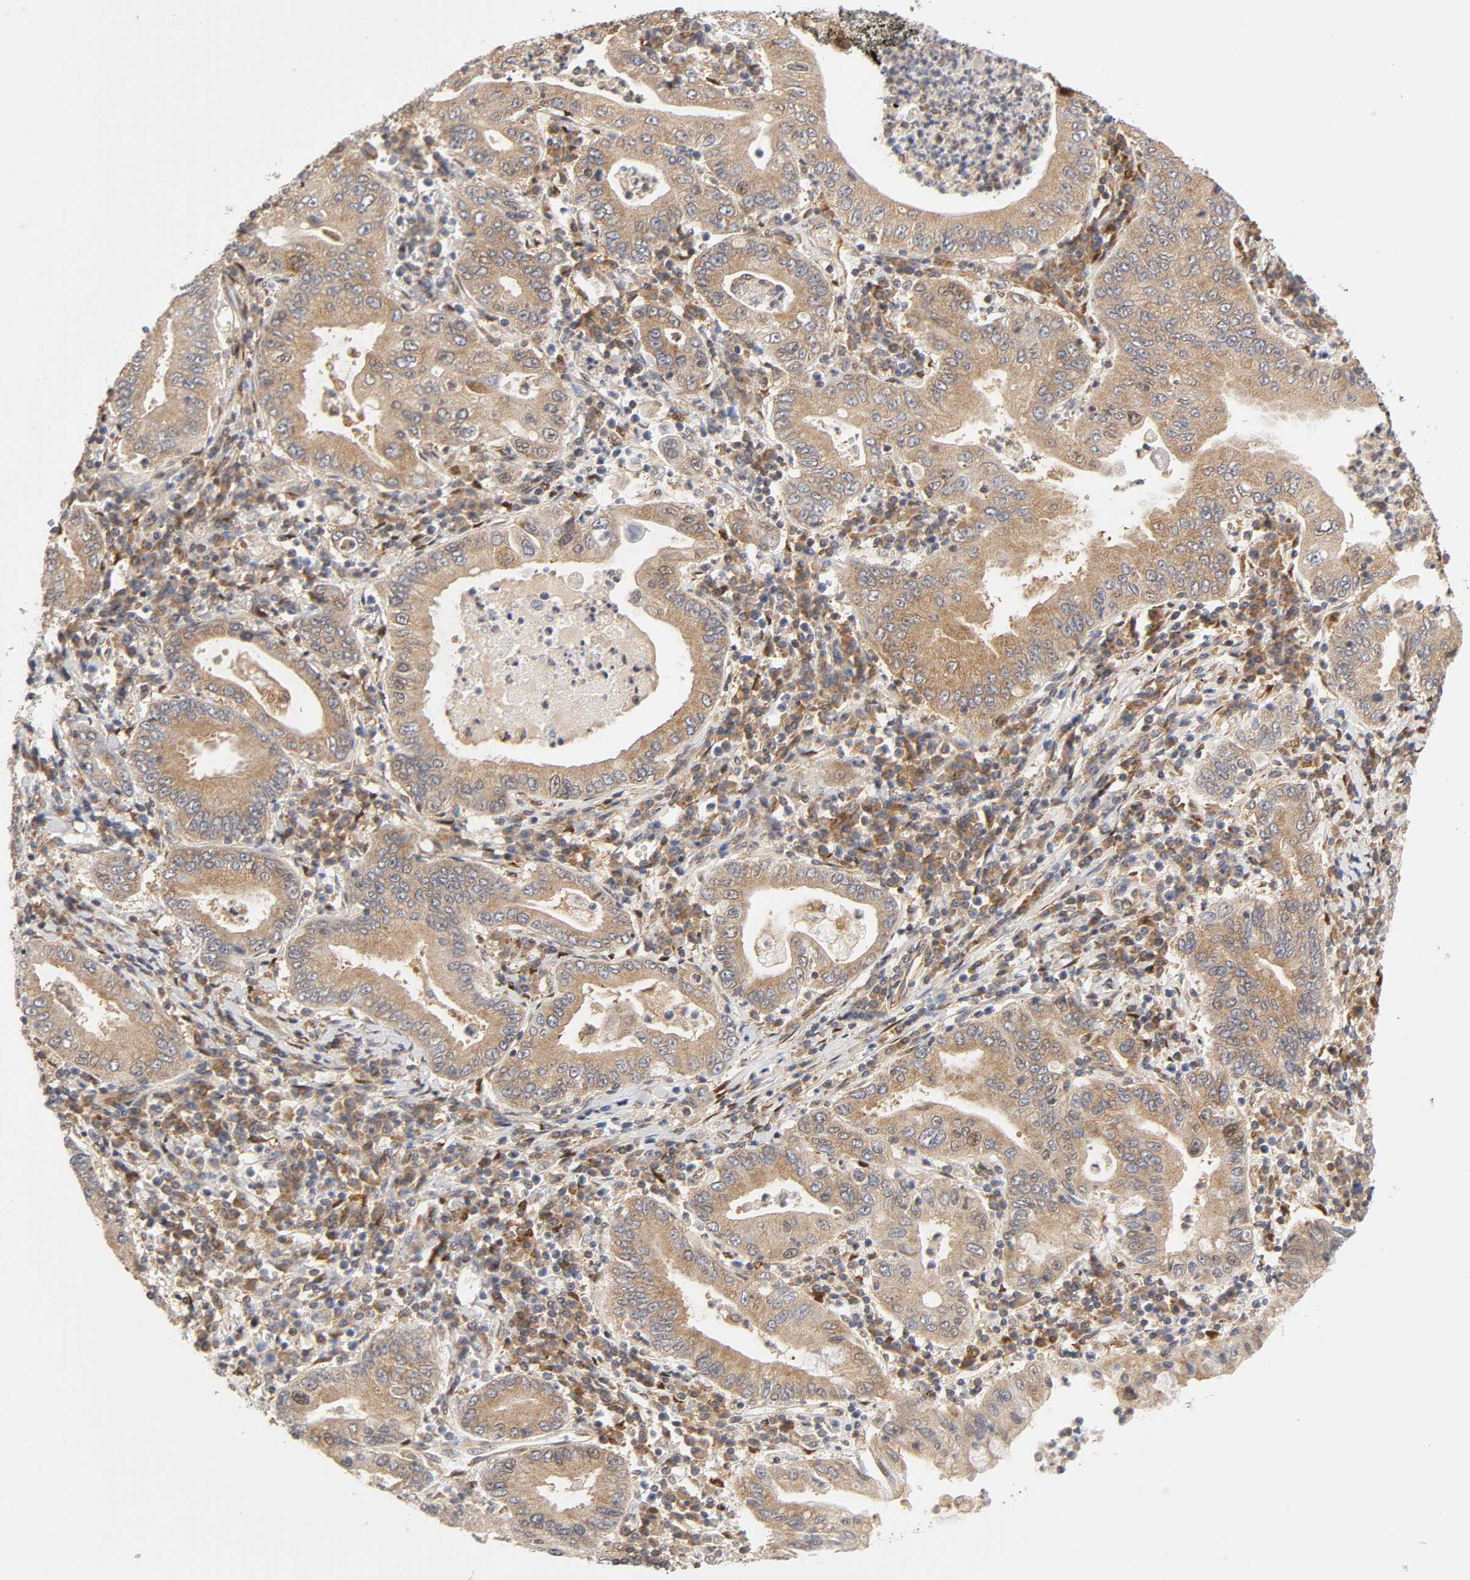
{"staining": {"intensity": "weak", "quantity": ">75%", "location": "cytoplasmic/membranous"}, "tissue": "stomach cancer", "cell_type": "Tumor cells", "image_type": "cancer", "snomed": [{"axis": "morphology", "description": "Normal tissue, NOS"}, {"axis": "morphology", "description": "Adenocarcinoma, NOS"}, {"axis": "topography", "description": "Esophagus"}, {"axis": "topography", "description": "Stomach, upper"}, {"axis": "topography", "description": "Peripheral nerve tissue"}], "caption": "The immunohistochemical stain labels weak cytoplasmic/membranous positivity in tumor cells of stomach cancer tissue.", "gene": "PAFAH1B1", "patient": {"sex": "male", "age": 62}}